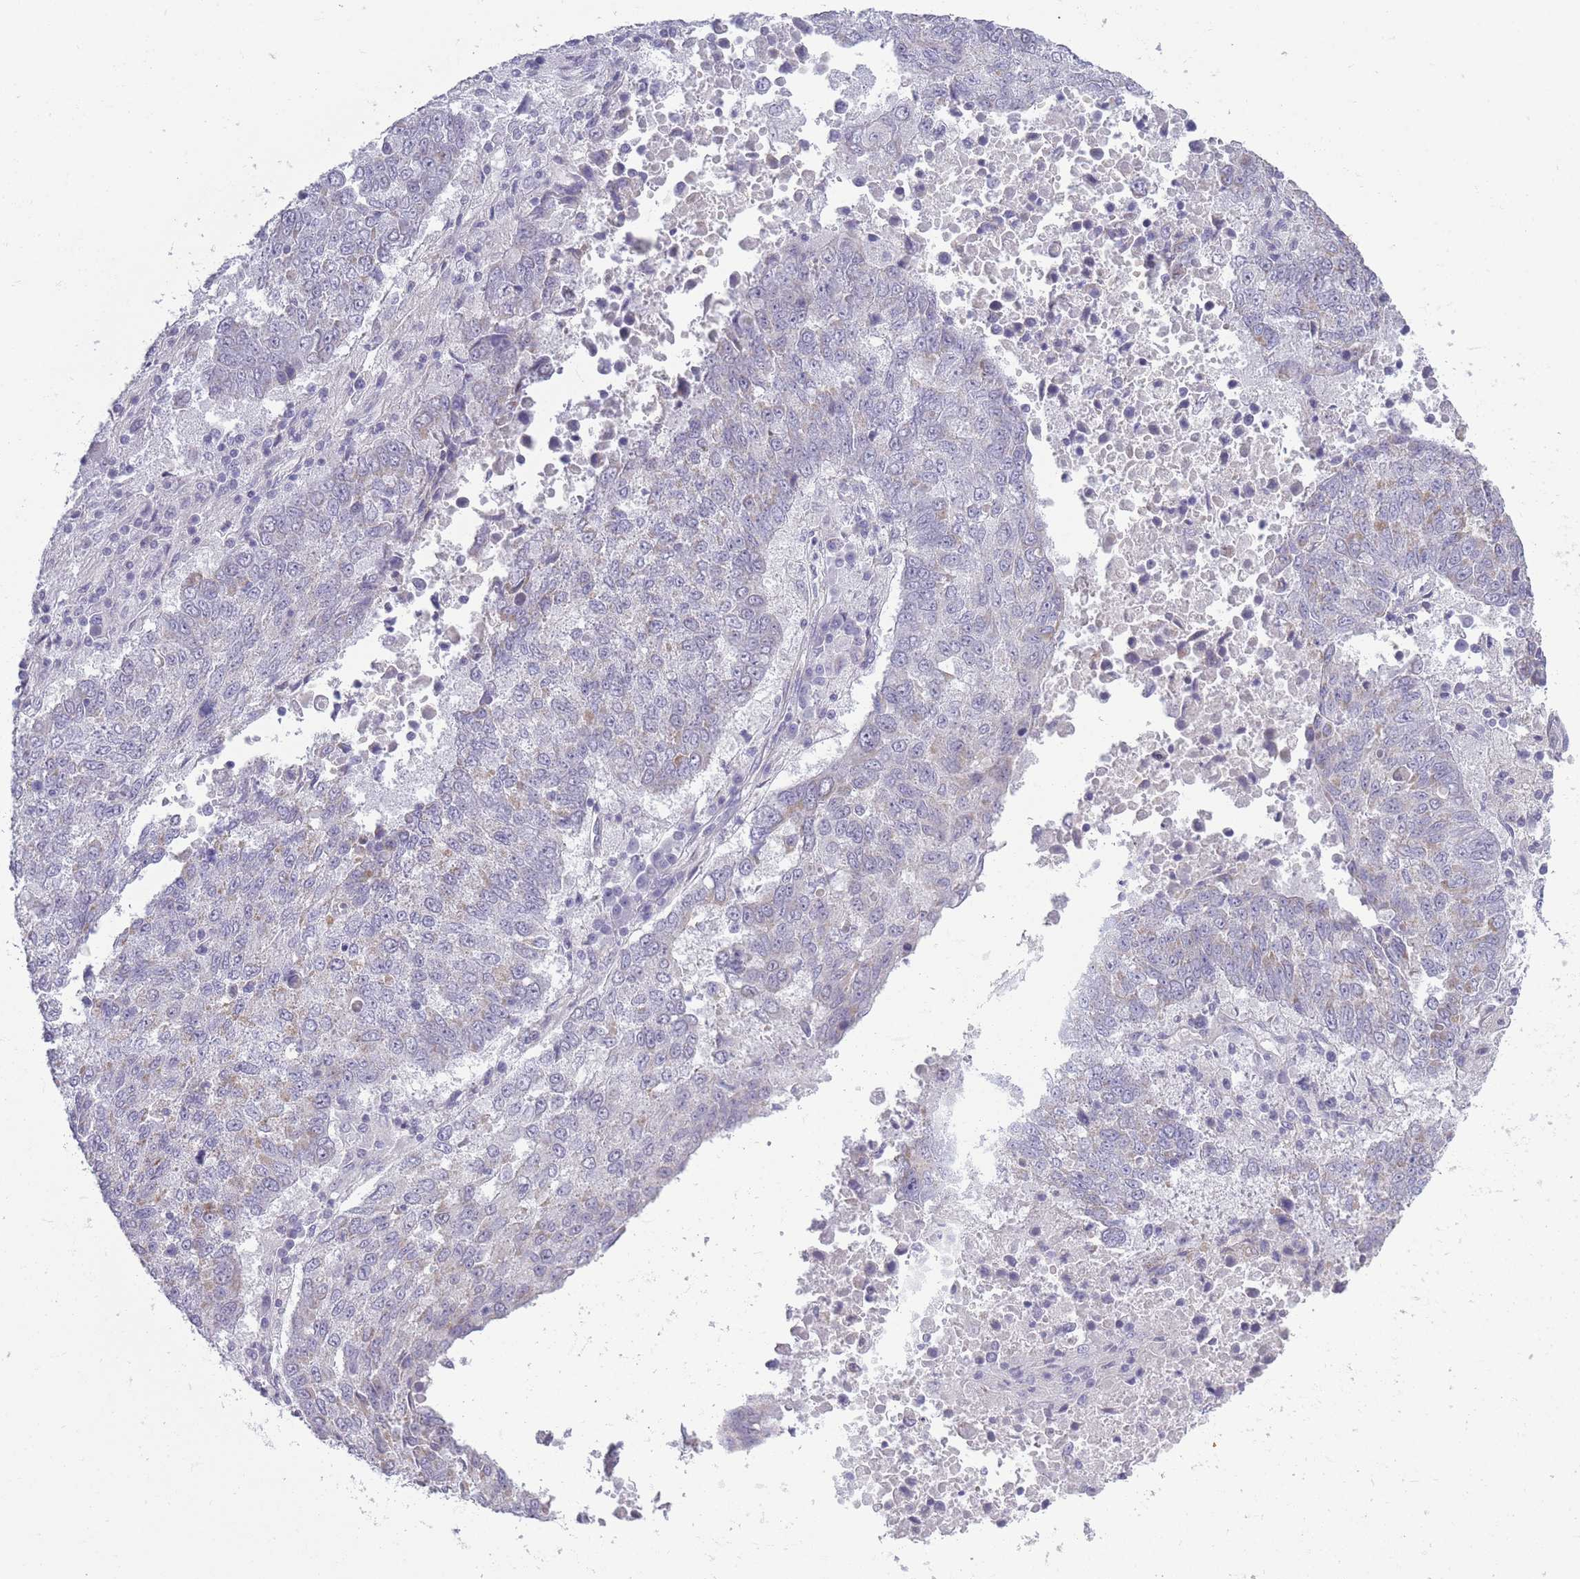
{"staining": {"intensity": "negative", "quantity": "none", "location": "none"}, "tissue": "lung cancer", "cell_type": "Tumor cells", "image_type": "cancer", "snomed": [{"axis": "morphology", "description": "Squamous cell carcinoma, NOS"}, {"axis": "topography", "description": "Lung"}], "caption": "Photomicrograph shows no protein staining in tumor cells of lung squamous cell carcinoma tissue.", "gene": "ZBTB24", "patient": {"sex": "male", "age": 73}}